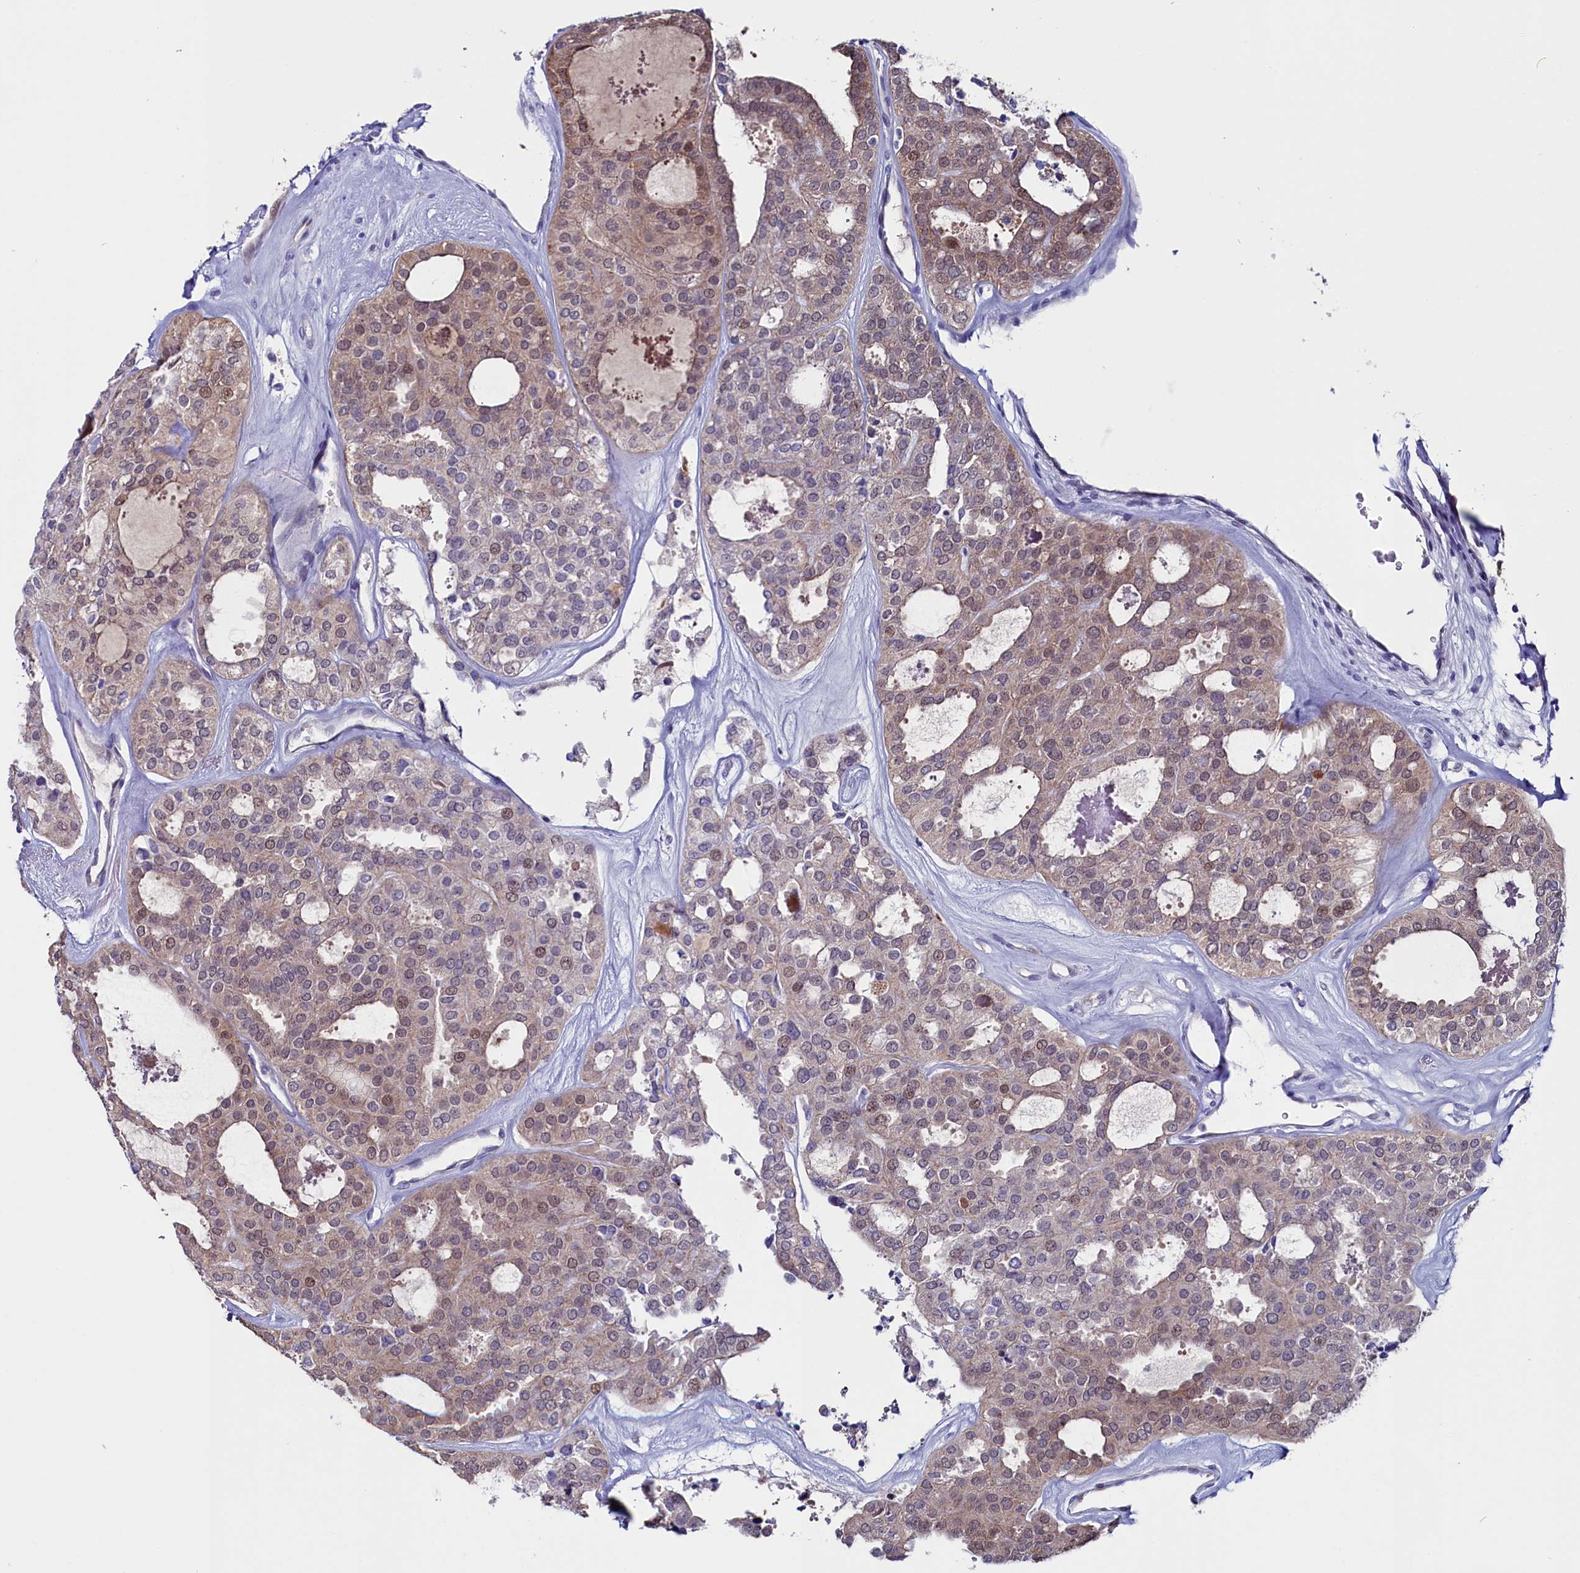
{"staining": {"intensity": "weak", "quantity": "25%-75%", "location": "cytoplasmic/membranous,nuclear"}, "tissue": "thyroid cancer", "cell_type": "Tumor cells", "image_type": "cancer", "snomed": [{"axis": "morphology", "description": "Follicular adenoma carcinoma, NOS"}, {"axis": "topography", "description": "Thyroid gland"}], "caption": "Thyroid cancer (follicular adenoma carcinoma) tissue exhibits weak cytoplasmic/membranous and nuclear positivity in approximately 25%-75% of tumor cells, visualized by immunohistochemistry.", "gene": "CIAPIN1", "patient": {"sex": "male", "age": 75}}